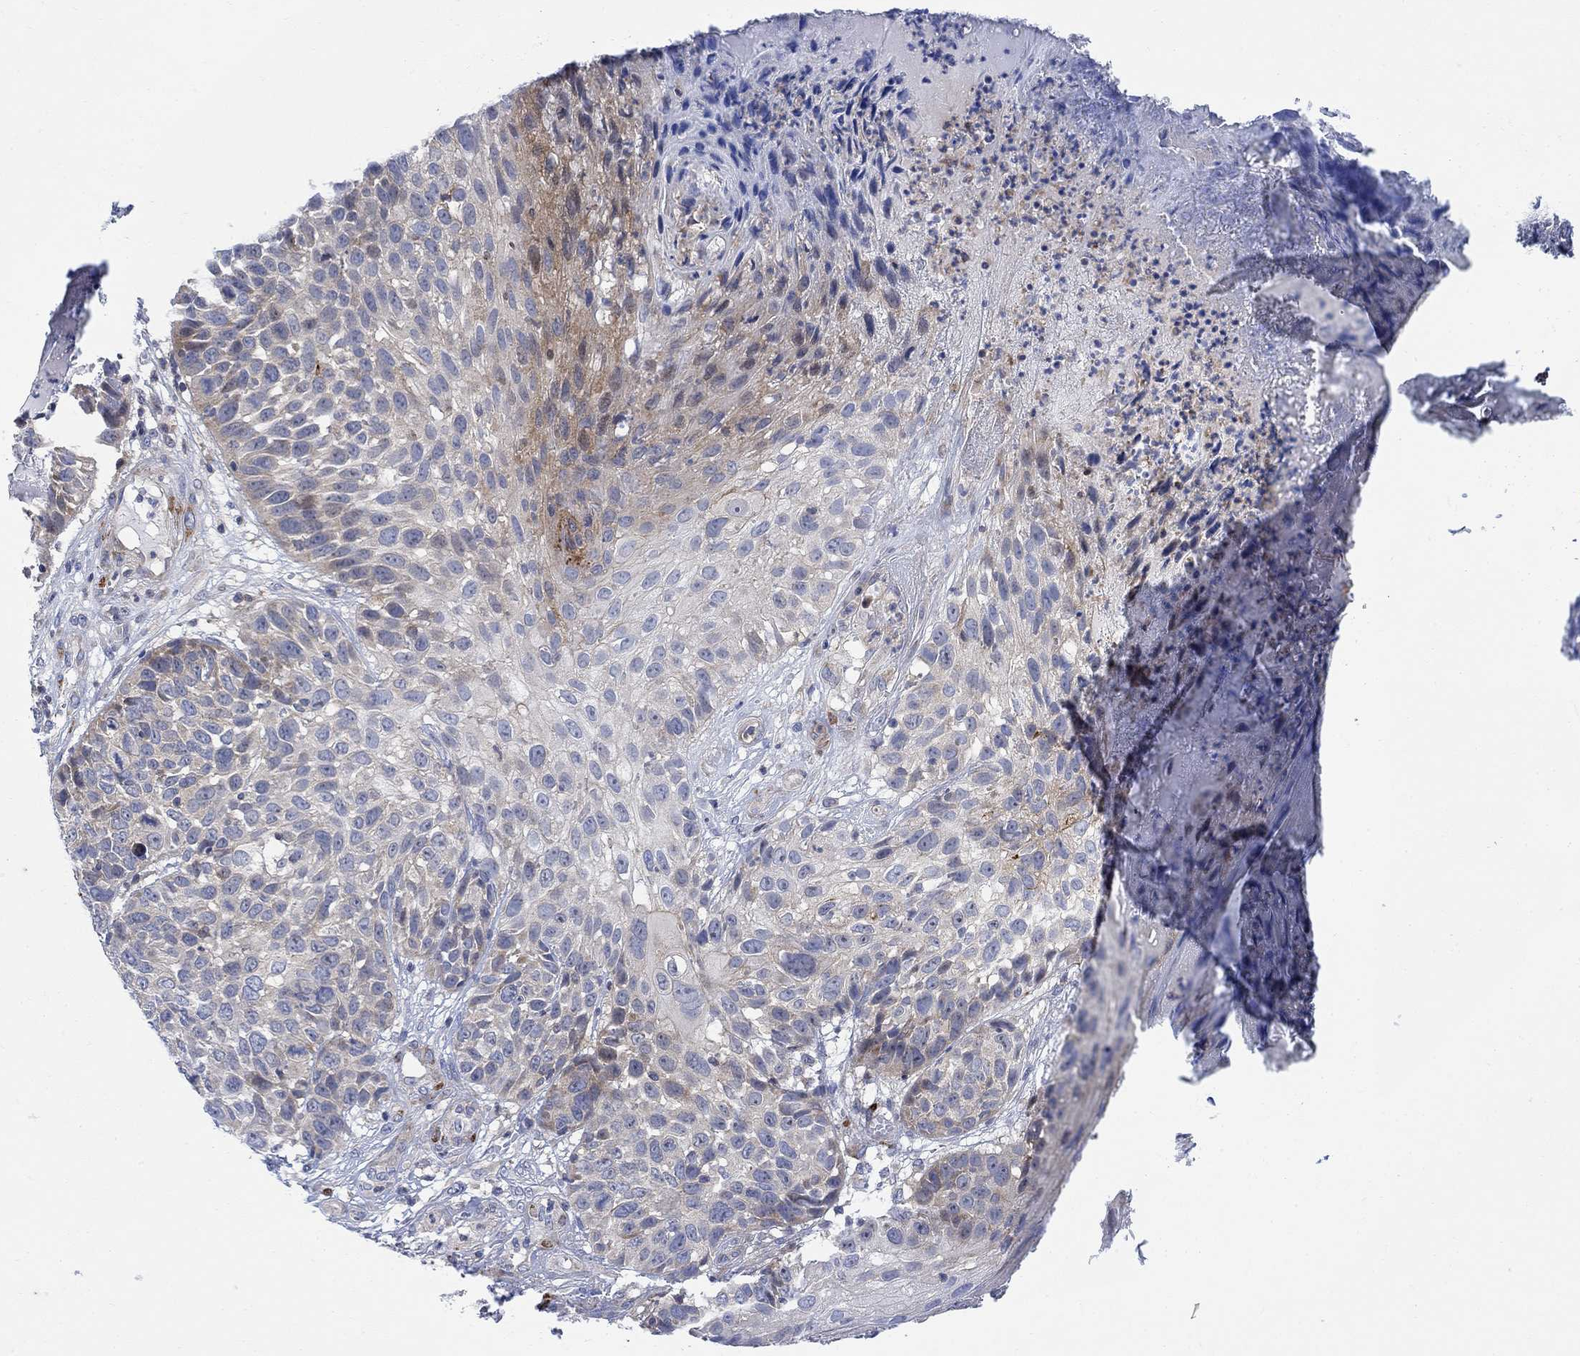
{"staining": {"intensity": "moderate", "quantity": "<25%", "location": "cytoplasmic/membranous"}, "tissue": "skin cancer", "cell_type": "Tumor cells", "image_type": "cancer", "snomed": [{"axis": "morphology", "description": "Squamous cell carcinoma, NOS"}, {"axis": "topography", "description": "Skin"}], "caption": "Squamous cell carcinoma (skin) stained for a protein exhibits moderate cytoplasmic/membranous positivity in tumor cells.", "gene": "ARSK", "patient": {"sex": "male", "age": 92}}